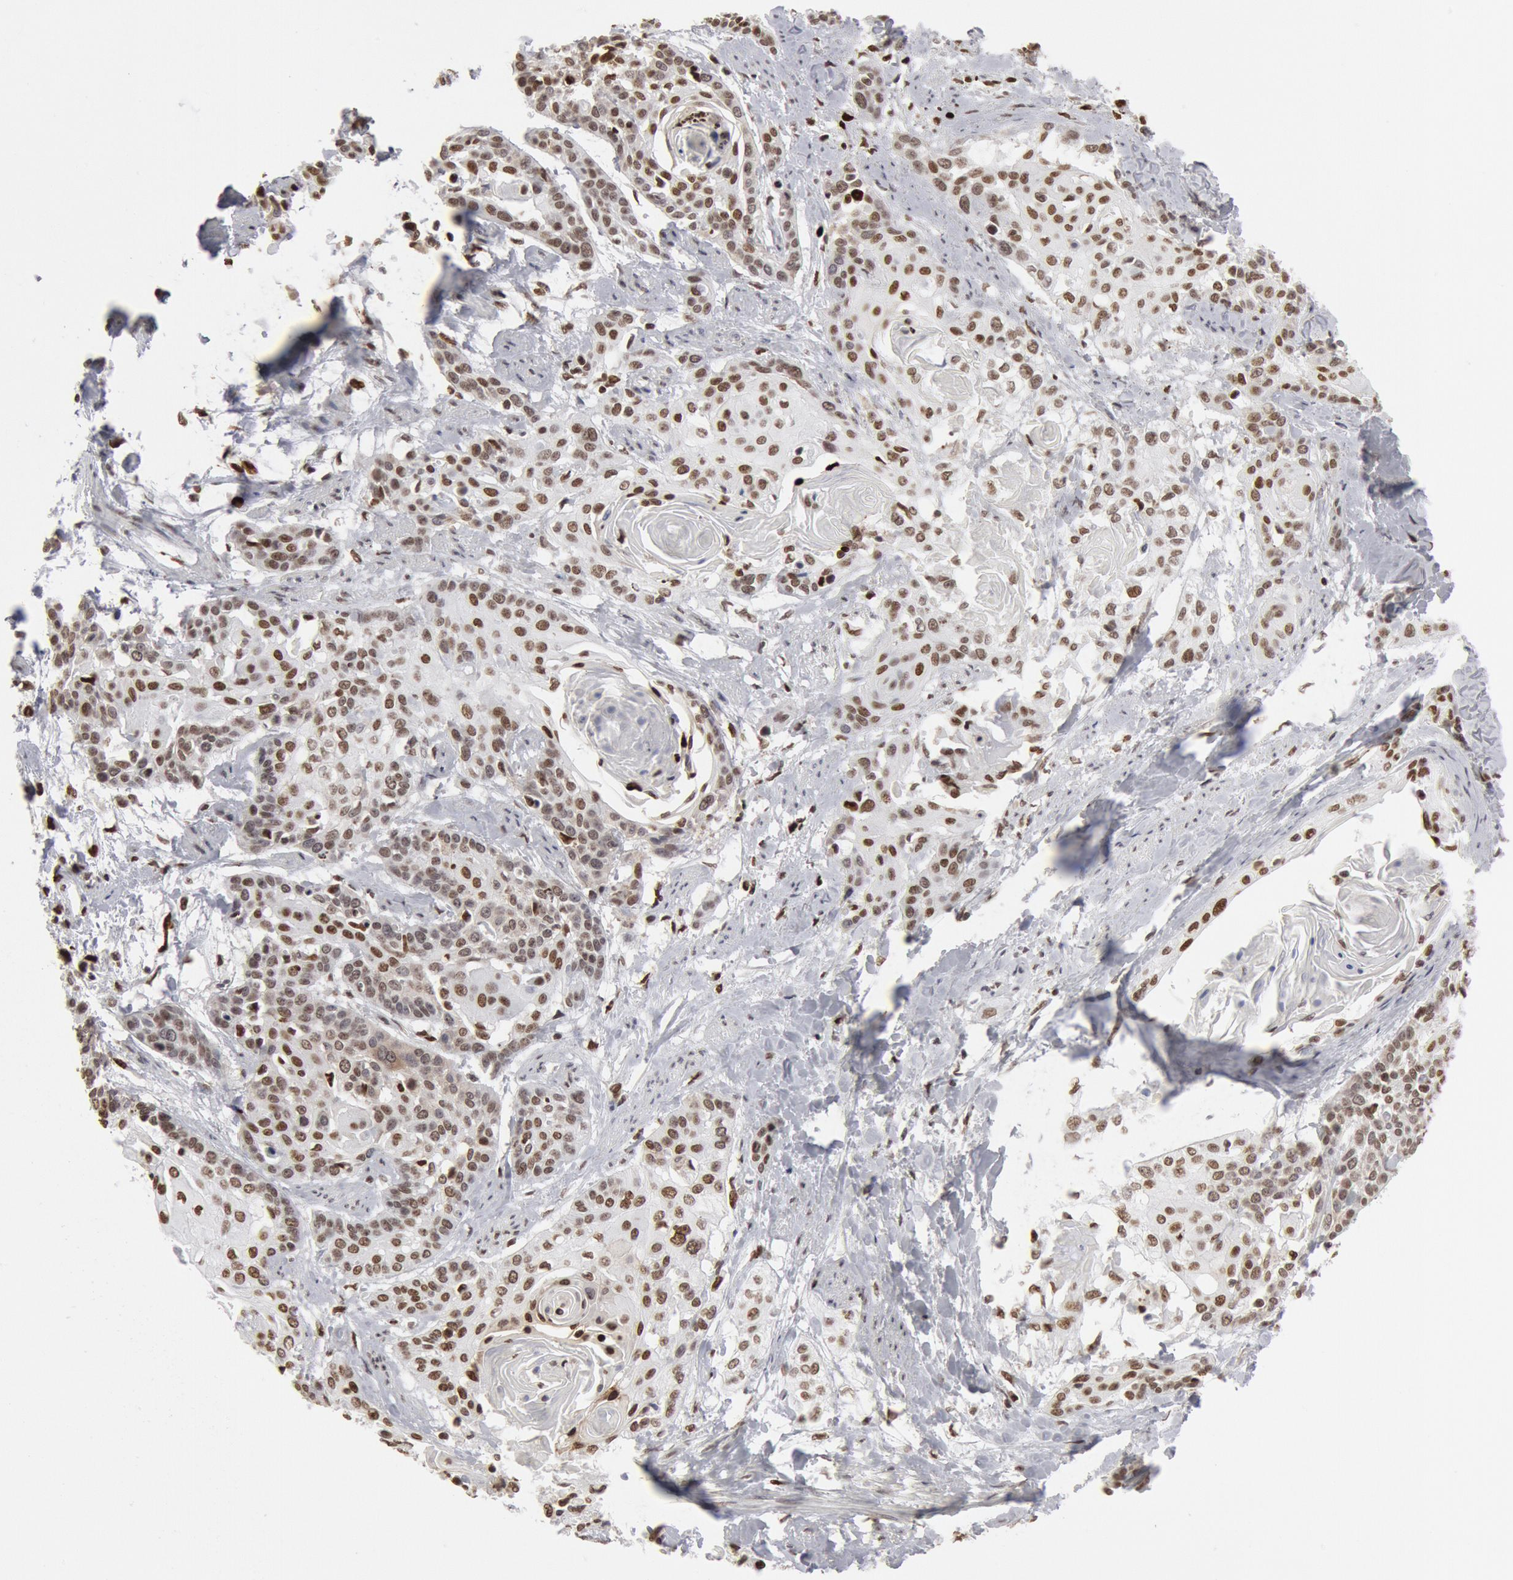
{"staining": {"intensity": "moderate", "quantity": ">75%", "location": "nuclear"}, "tissue": "cervical cancer", "cell_type": "Tumor cells", "image_type": "cancer", "snomed": [{"axis": "morphology", "description": "Squamous cell carcinoma, NOS"}, {"axis": "topography", "description": "Cervix"}], "caption": "The image reveals immunohistochemical staining of cervical squamous cell carcinoma. There is moderate nuclear expression is identified in about >75% of tumor cells.", "gene": "SUB1", "patient": {"sex": "female", "age": 57}}